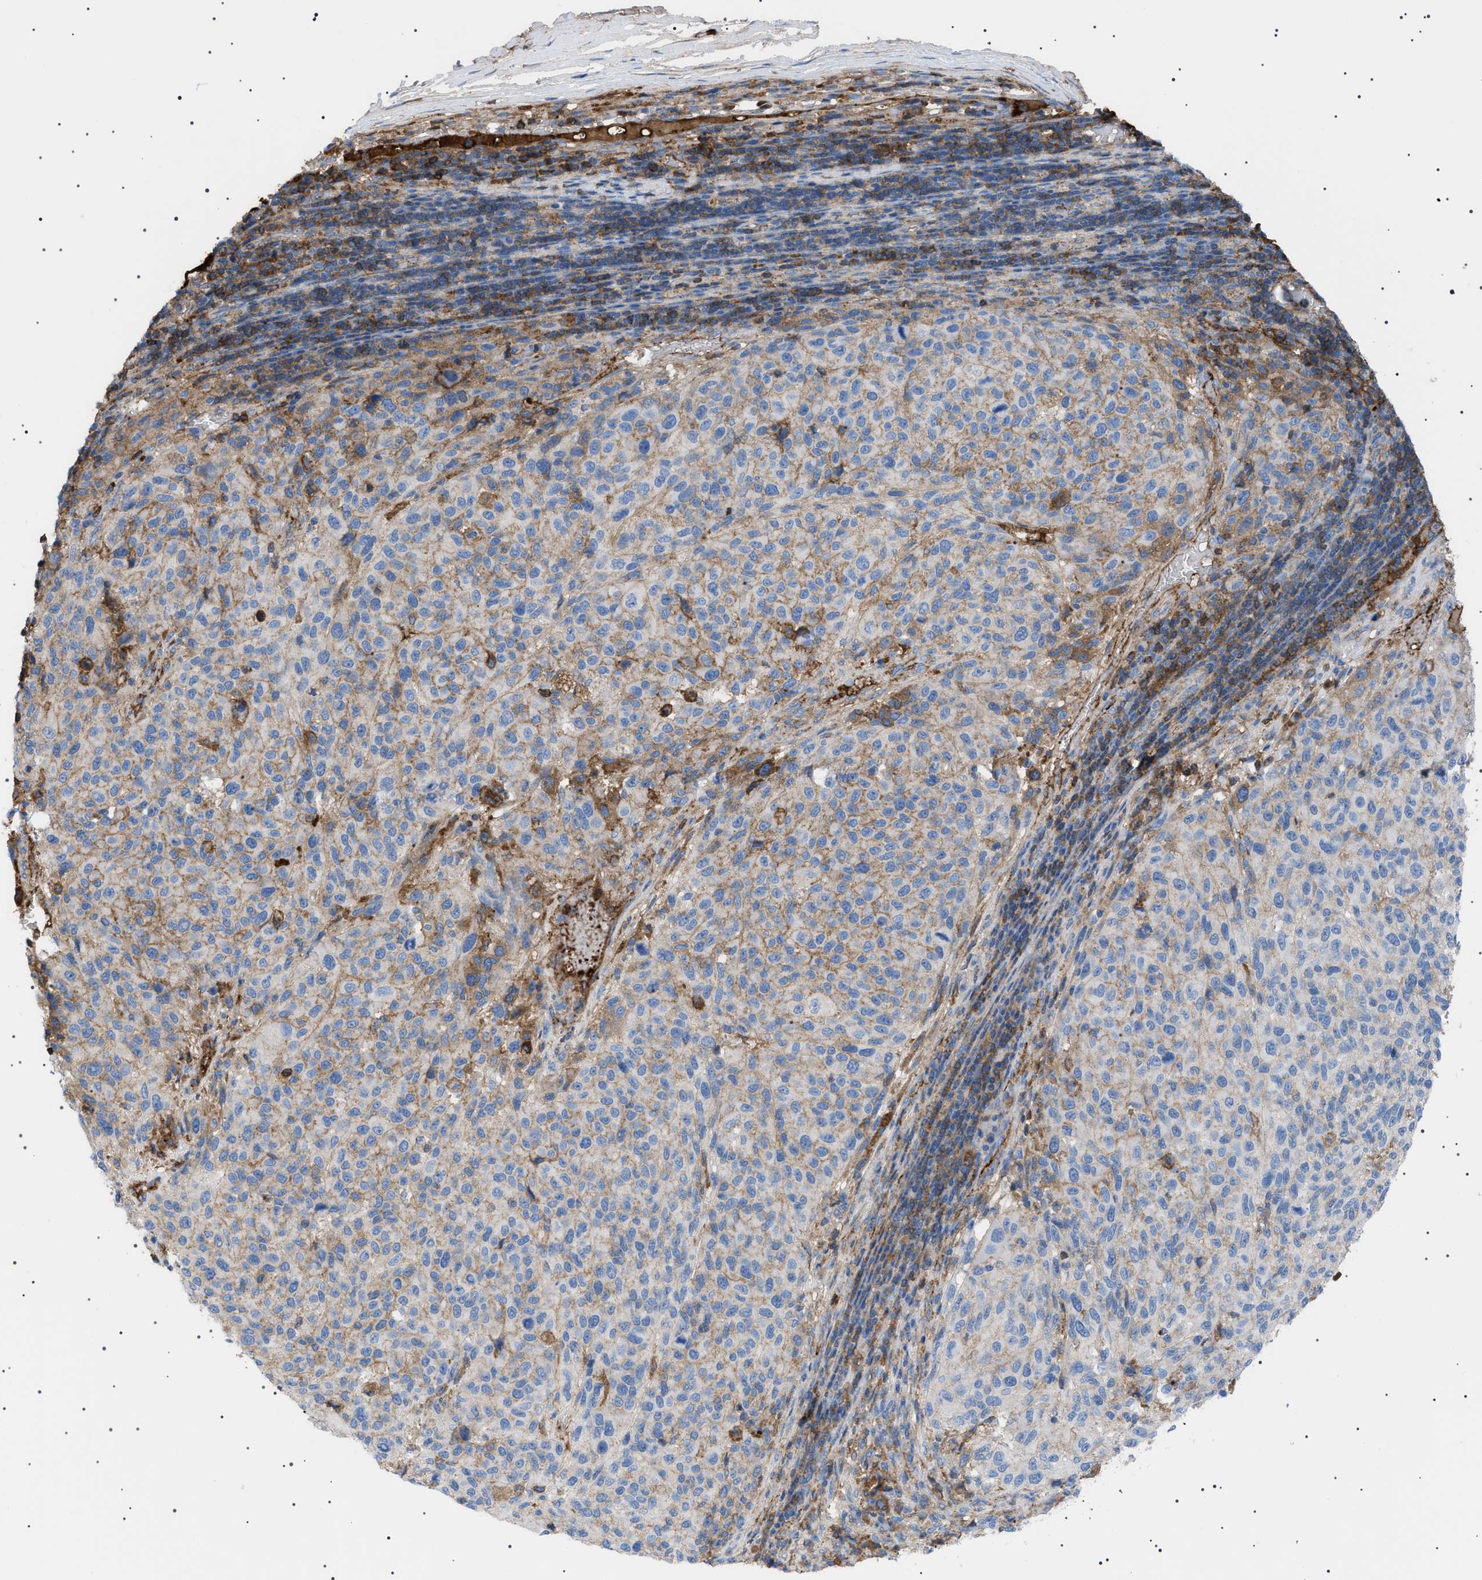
{"staining": {"intensity": "moderate", "quantity": "<25%", "location": "cytoplasmic/membranous"}, "tissue": "melanoma", "cell_type": "Tumor cells", "image_type": "cancer", "snomed": [{"axis": "morphology", "description": "Malignant melanoma, Metastatic site"}, {"axis": "topography", "description": "Lymph node"}], "caption": "IHC of human malignant melanoma (metastatic site) shows low levels of moderate cytoplasmic/membranous expression in about <25% of tumor cells.", "gene": "LPA", "patient": {"sex": "male", "age": 61}}